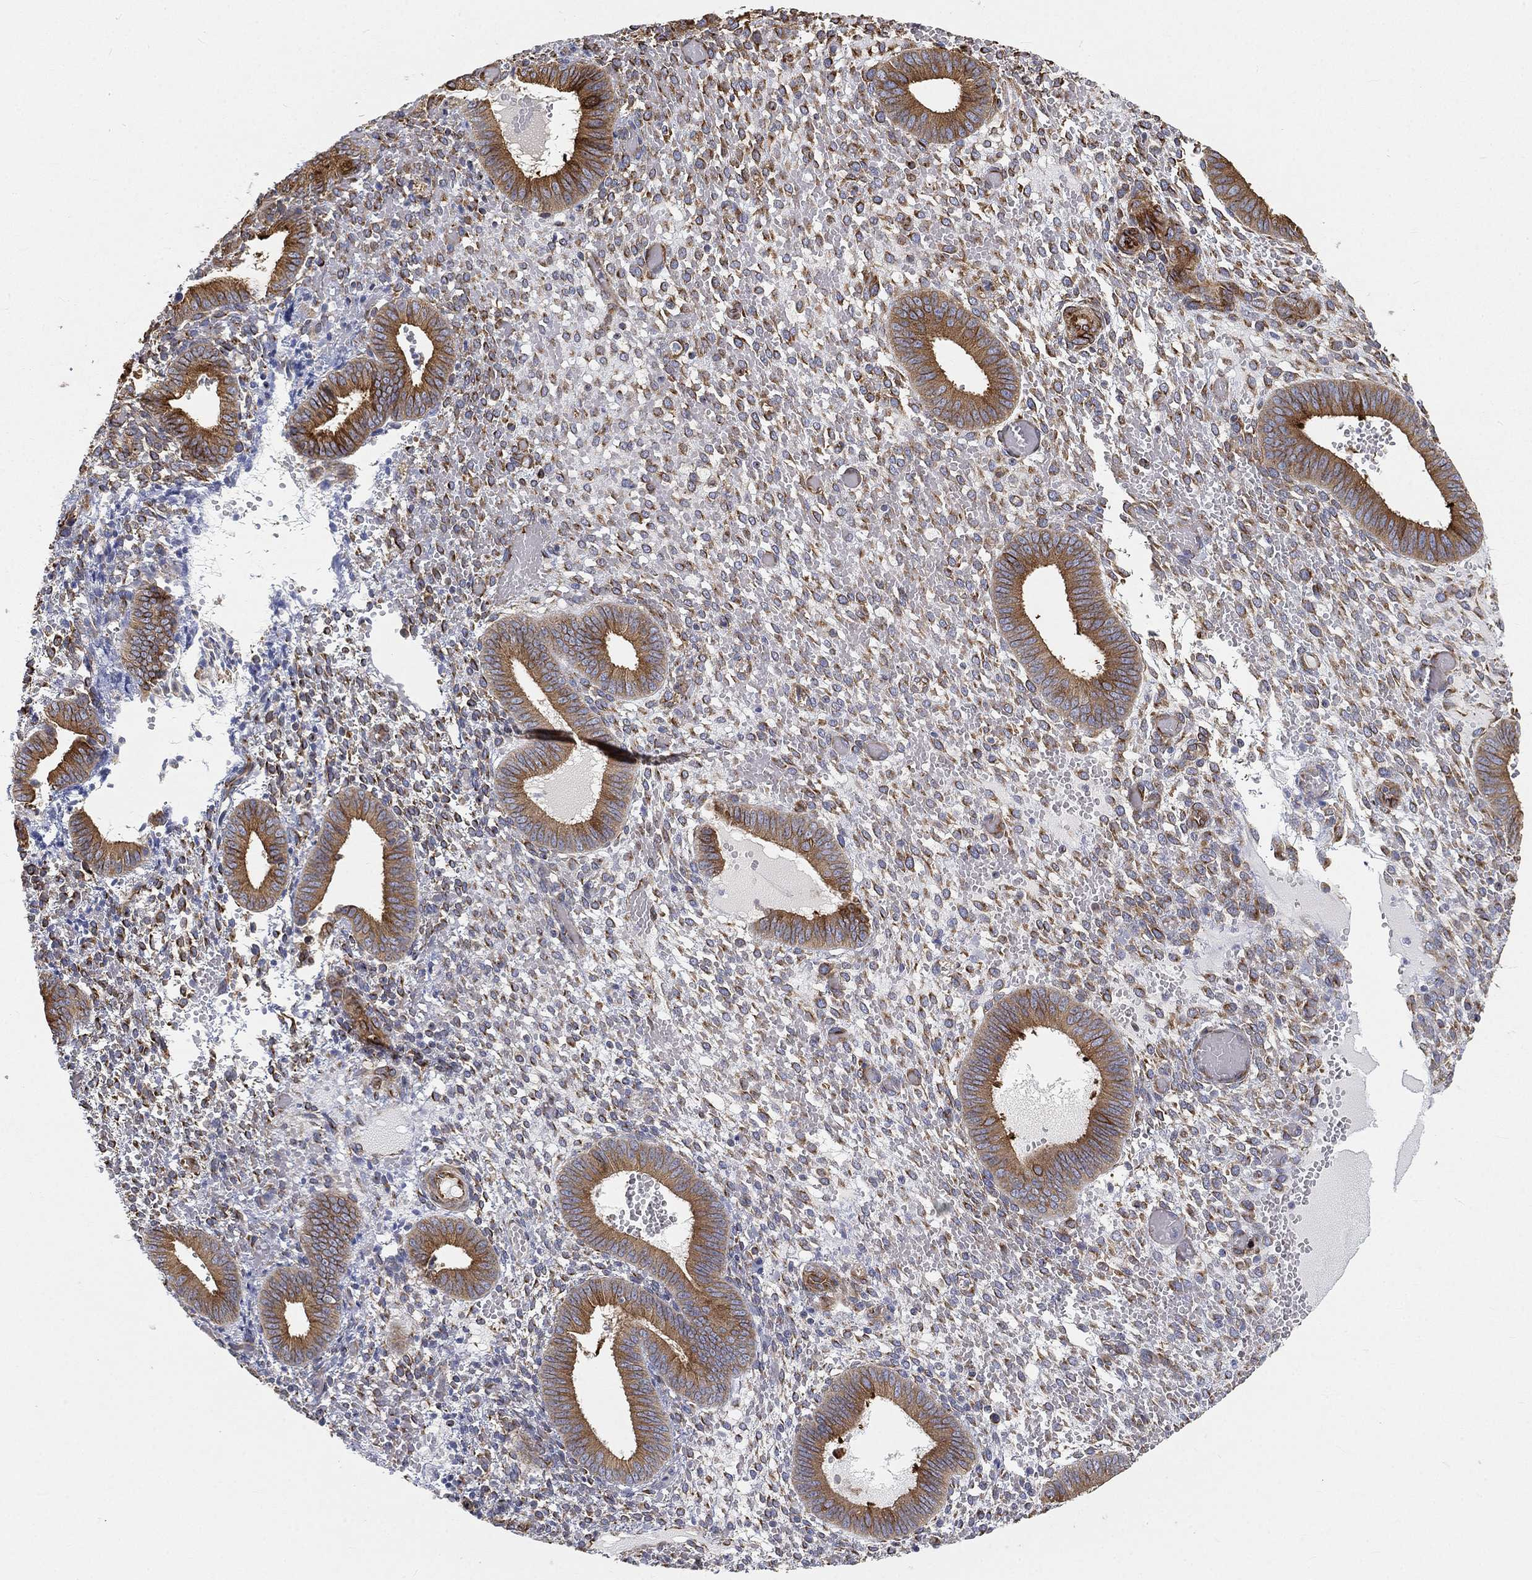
{"staining": {"intensity": "moderate", "quantity": "25%-75%", "location": "cytoplasmic/membranous"}, "tissue": "endometrium", "cell_type": "Glandular cells", "image_type": "normal", "snomed": [{"axis": "morphology", "description": "Normal tissue, NOS"}, {"axis": "topography", "description": "Endometrium"}], "caption": "Protein expression analysis of normal endometrium displays moderate cytoplasmic/membranous staining in approximately 25%-75% of glandular cells. (IHC, brightfield microscopy, high magnification).", "gene": "TMEM25", "patient": {"sex": "female", "age": 42}}